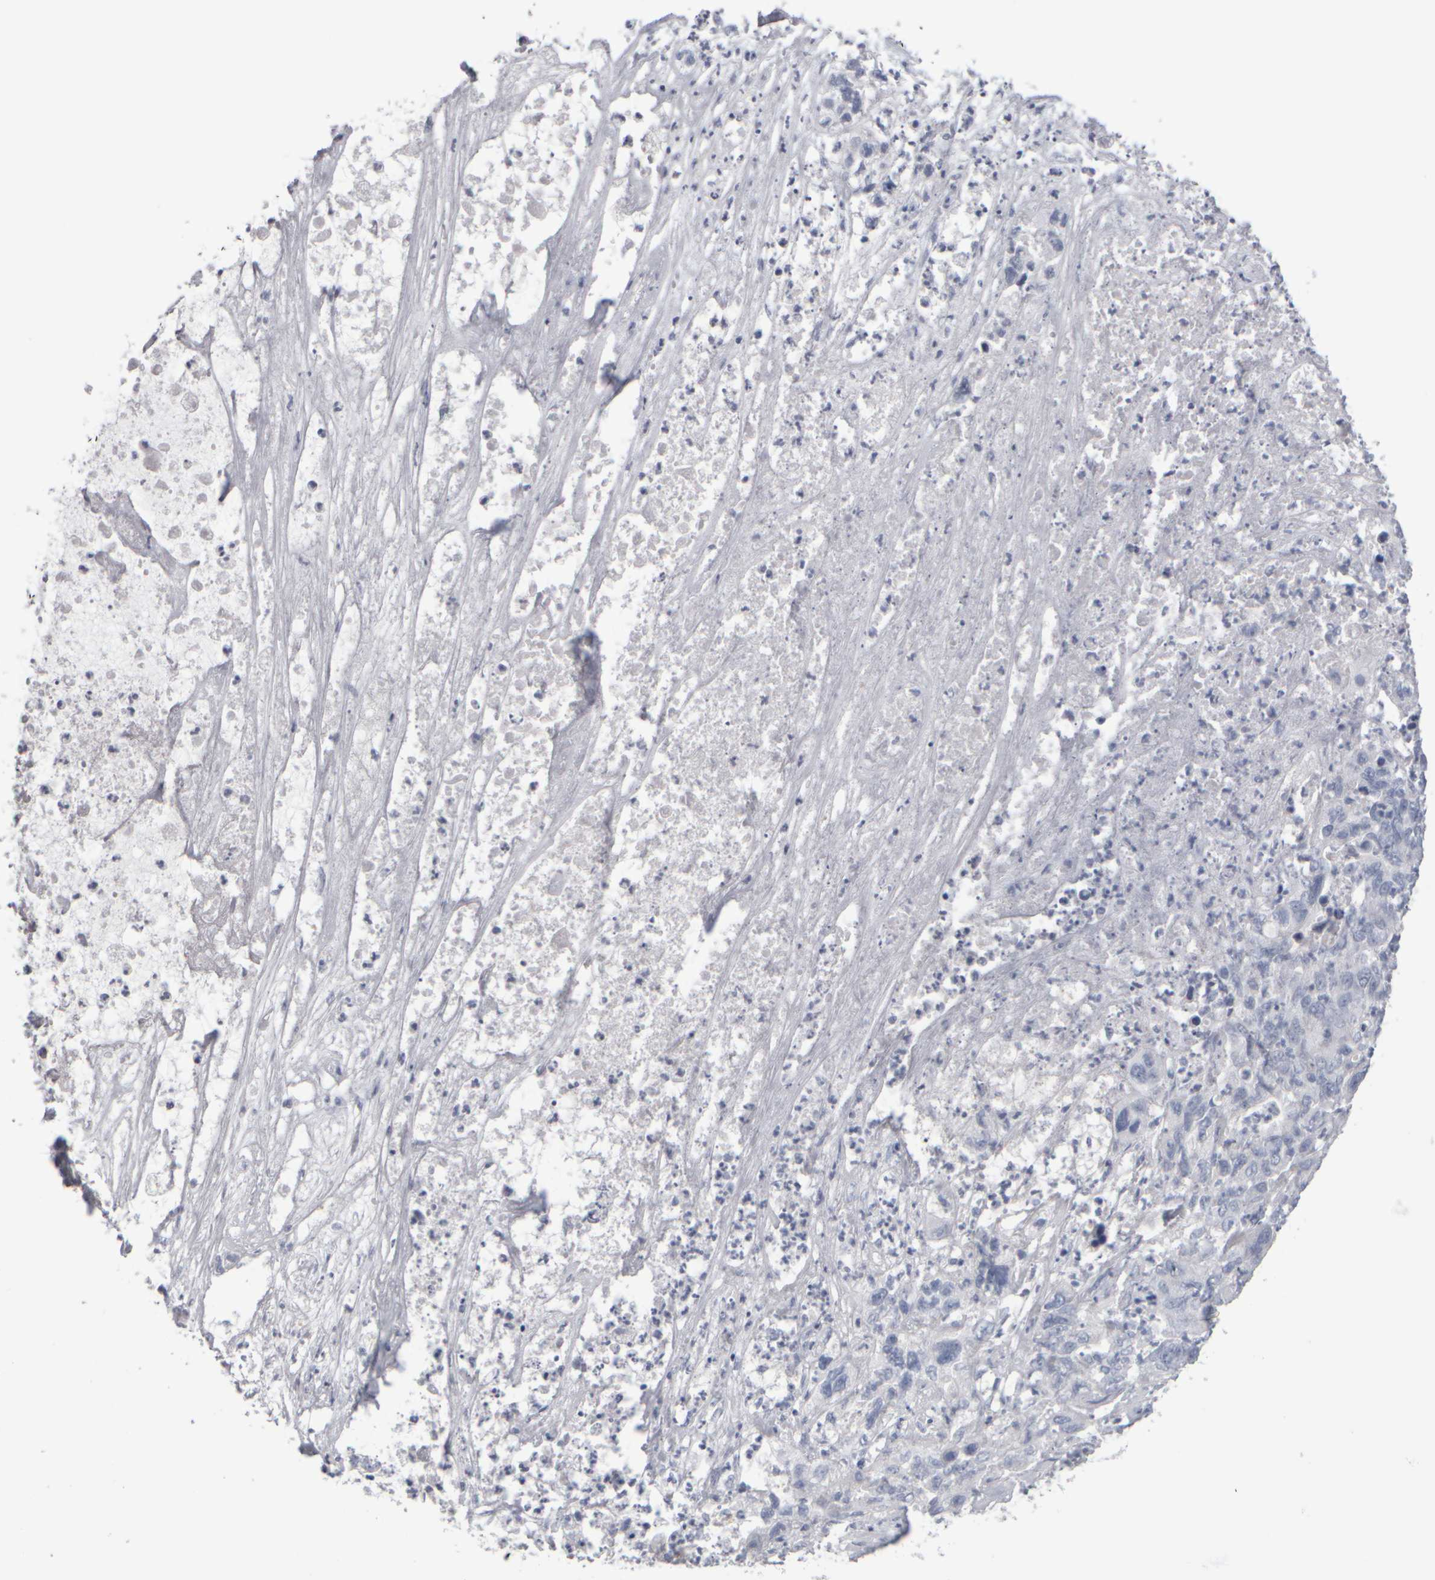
{"staining": {"intensity": "negative", "quantity": "none", "location": "none"}, "tissue": "pancreatic cancer", "cell_type": "Tumor cells", "image_type": "cancer", "snomed": [{"axis": "morphology", "description": "Adenocarcinoma, NOS"}, {"axis": "topography", "description": "Pancreas"}], "caption": "There is no significant positivity in tumor cells of pancreatic adenocarcinoma.", "gene": "EPHX2", "patient": {"sex": "female", "age": 78}}